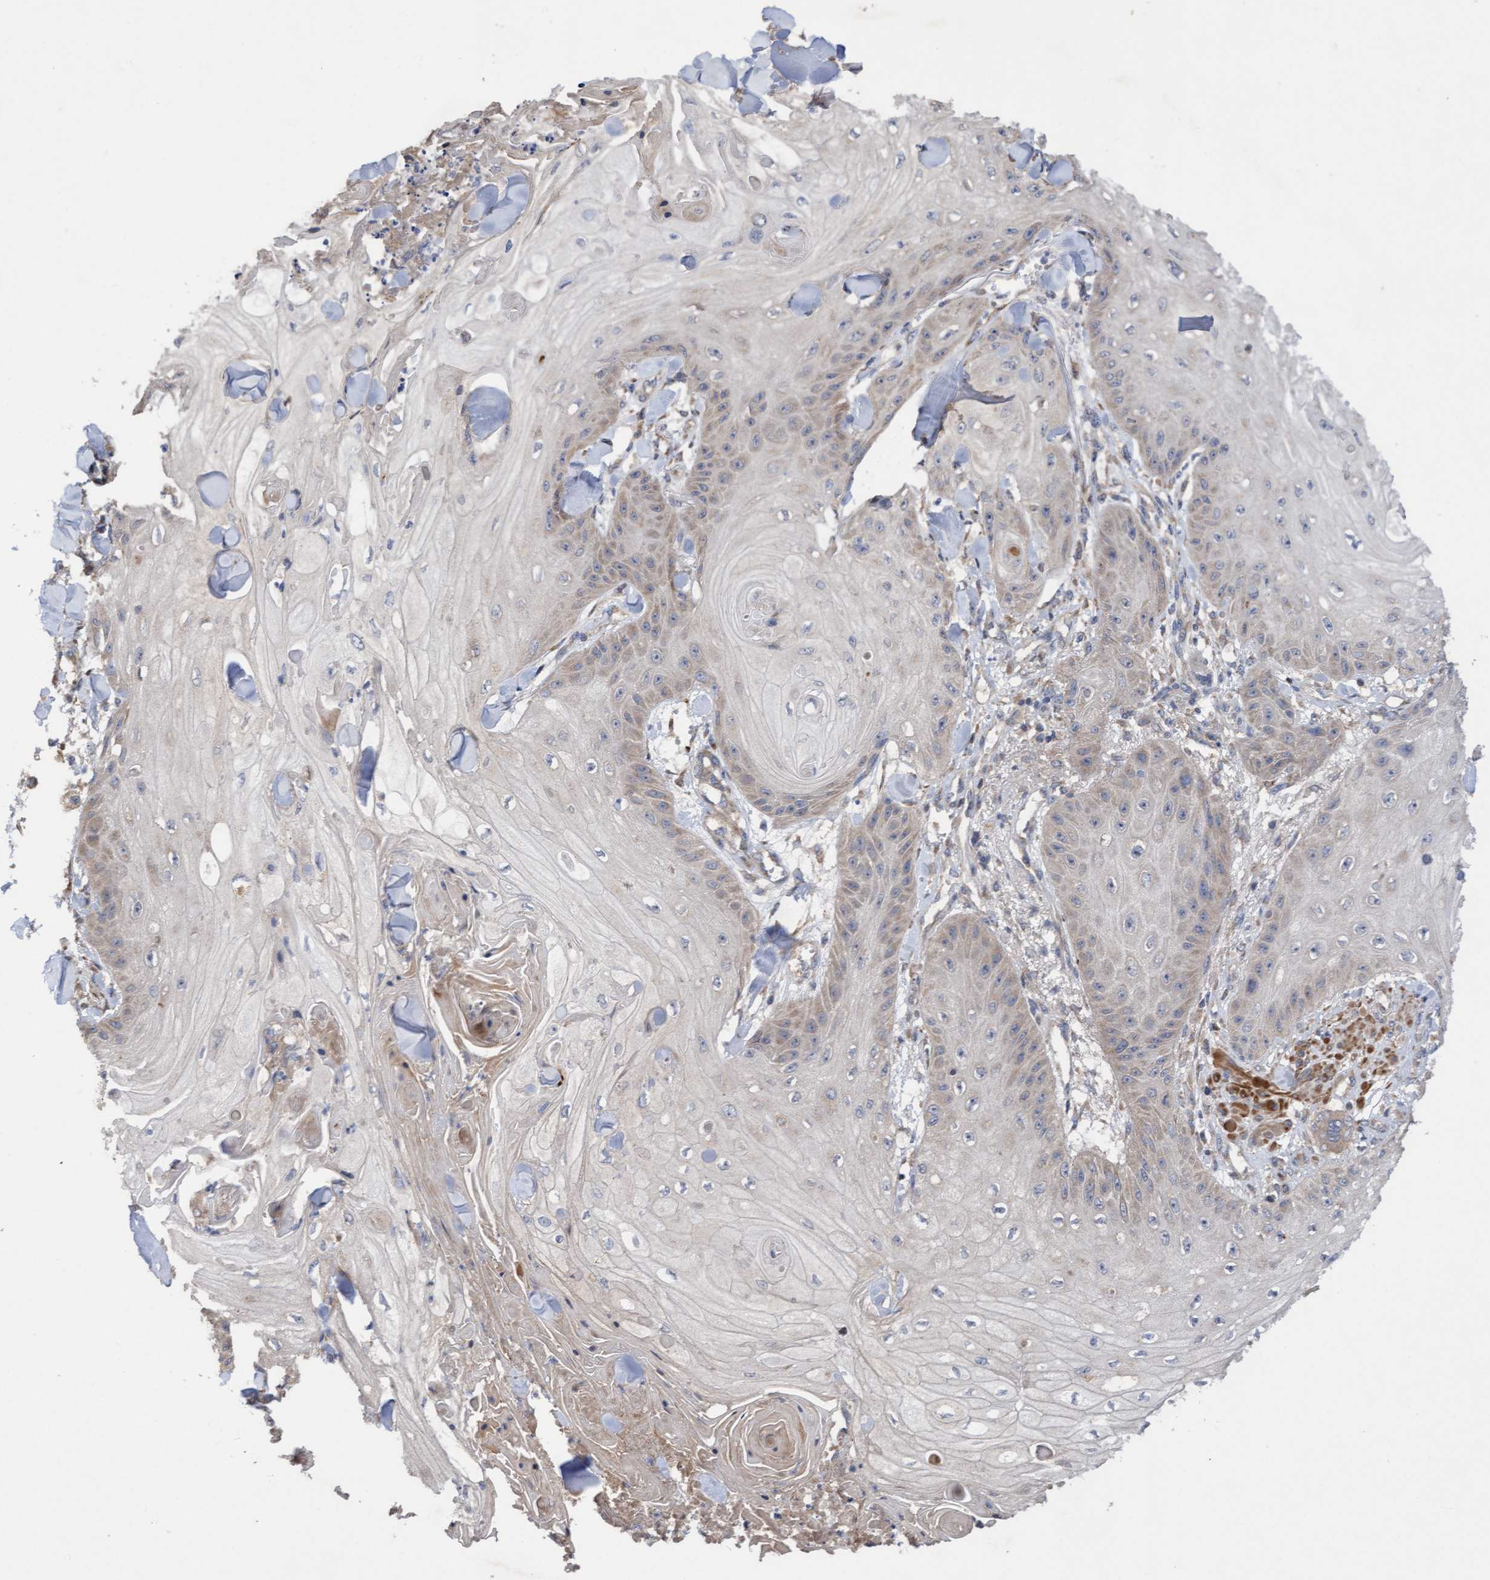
{"staining": {"intensity": "weak", "quantity": "<25%", "location": "cytoplasmic/membranous"}, "tissue": "skin cancer", "cell_type": "Tumor cells", "image_type": "cancer", "snomed": [{"axis": "morphology", "description": "Squamous cell carcinoma, NOS"}, {"axis": "topography", "description": "Skin"}], "caption": "IHC histopathology image of neoplastic tissue: skin cancer (squamous cell carcinoma) stained with DAB demonstrates no significant protein expression in tumor cells. Nuclei are stained in blue.", "gene": "ELP5", "patient": {"sex": "male", "age": 74}}